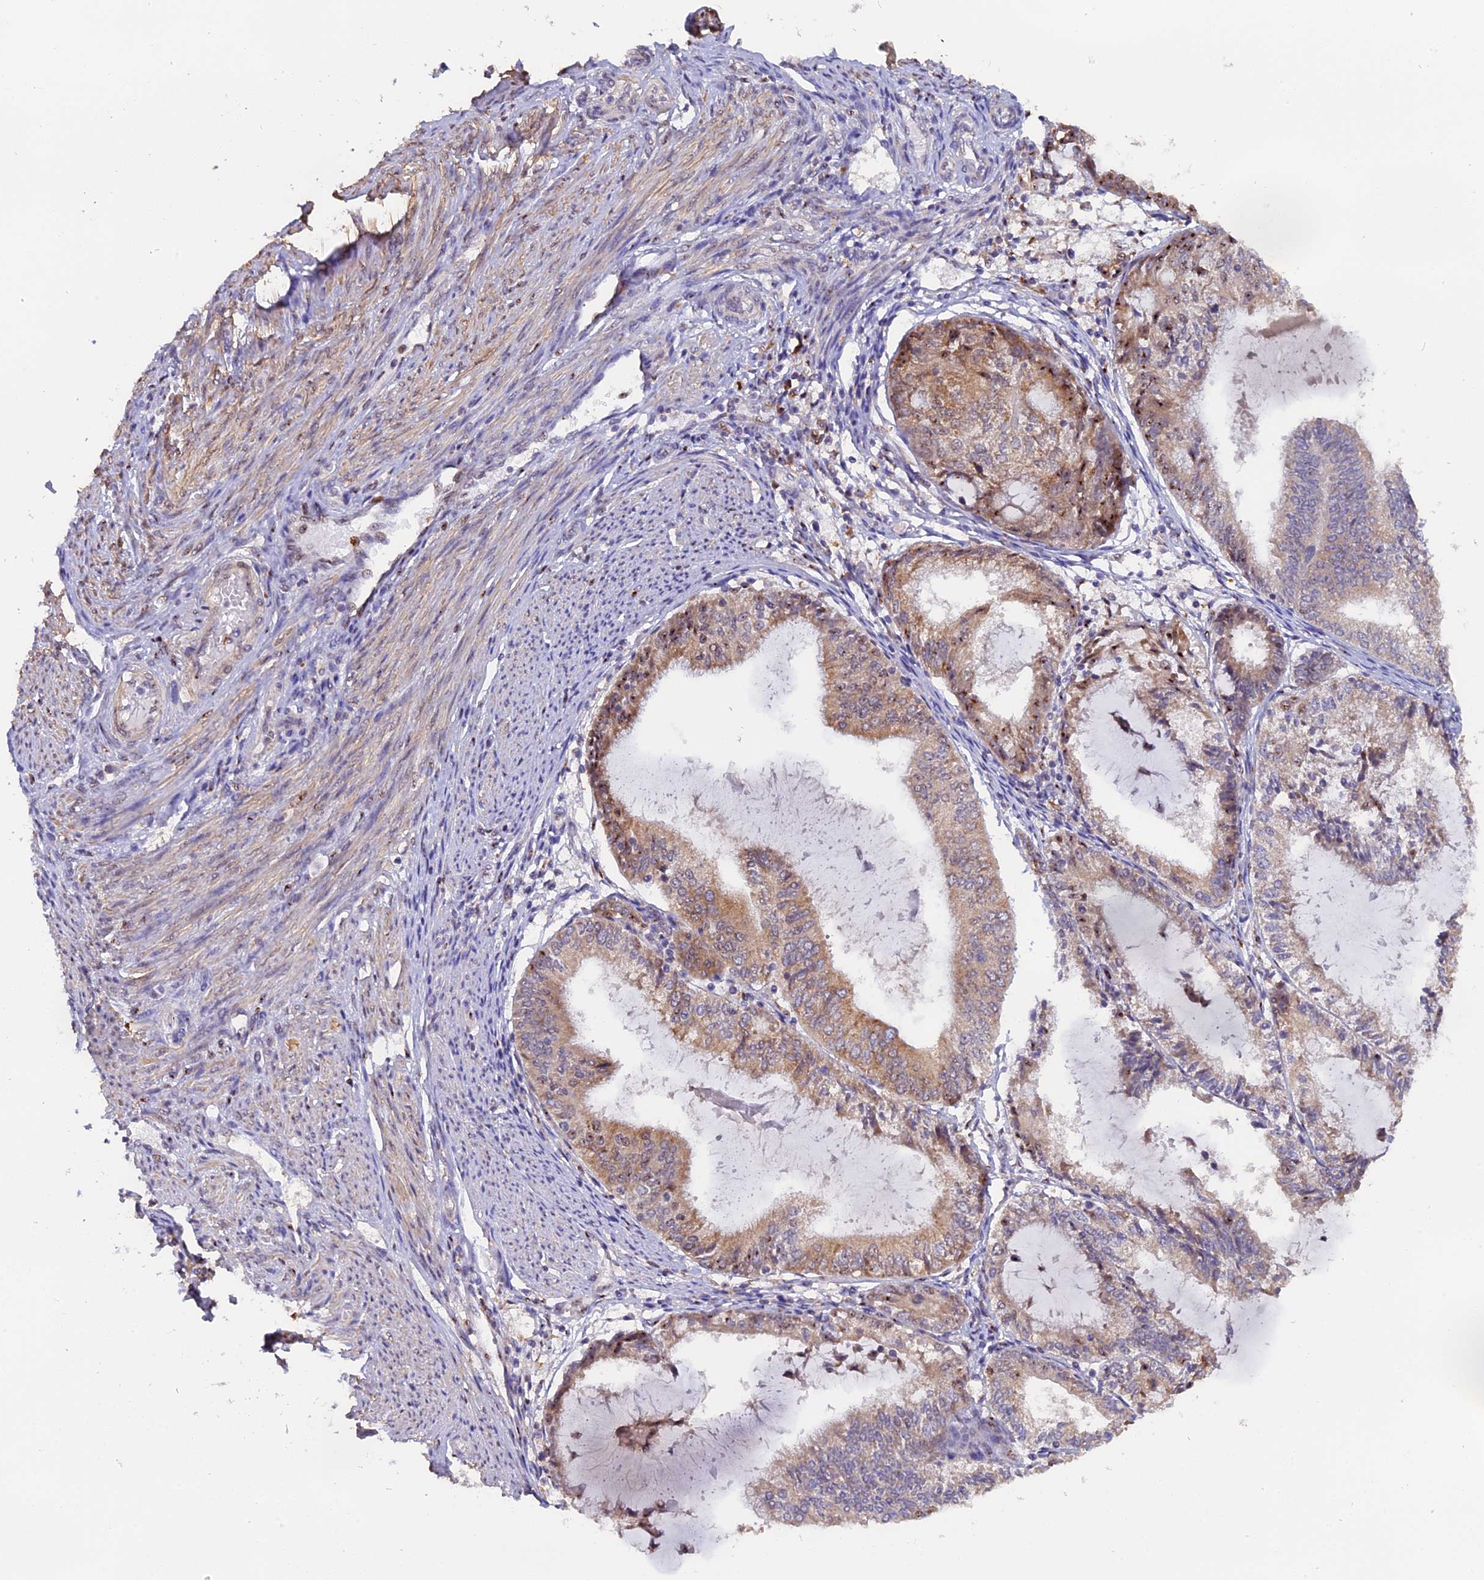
{"staining": {"intensity": "moderate", "quantity": "25%-75%", "location": "cytoplasmic/membranous,nuclear"}, "tissue": "endometrial cancer", "cell_type": "Tumor cells", "image_type": "cancer", "snomed": [{"axis": "morphology", "description": "Adenocarcinoma, NOS"}, {"axis": "topography", "description": "Endometrium"}], "caption": "Immunohistochemistry (IHC) of human endometrial cancer (adenocarcinoma) exhibits medium levels of moderate cytoplasmic/membranous and nuclear expression in about 25%-75% of tumor cells.", "gene": "FAM118B", "patient": {"sex": "female", "age": 81}}